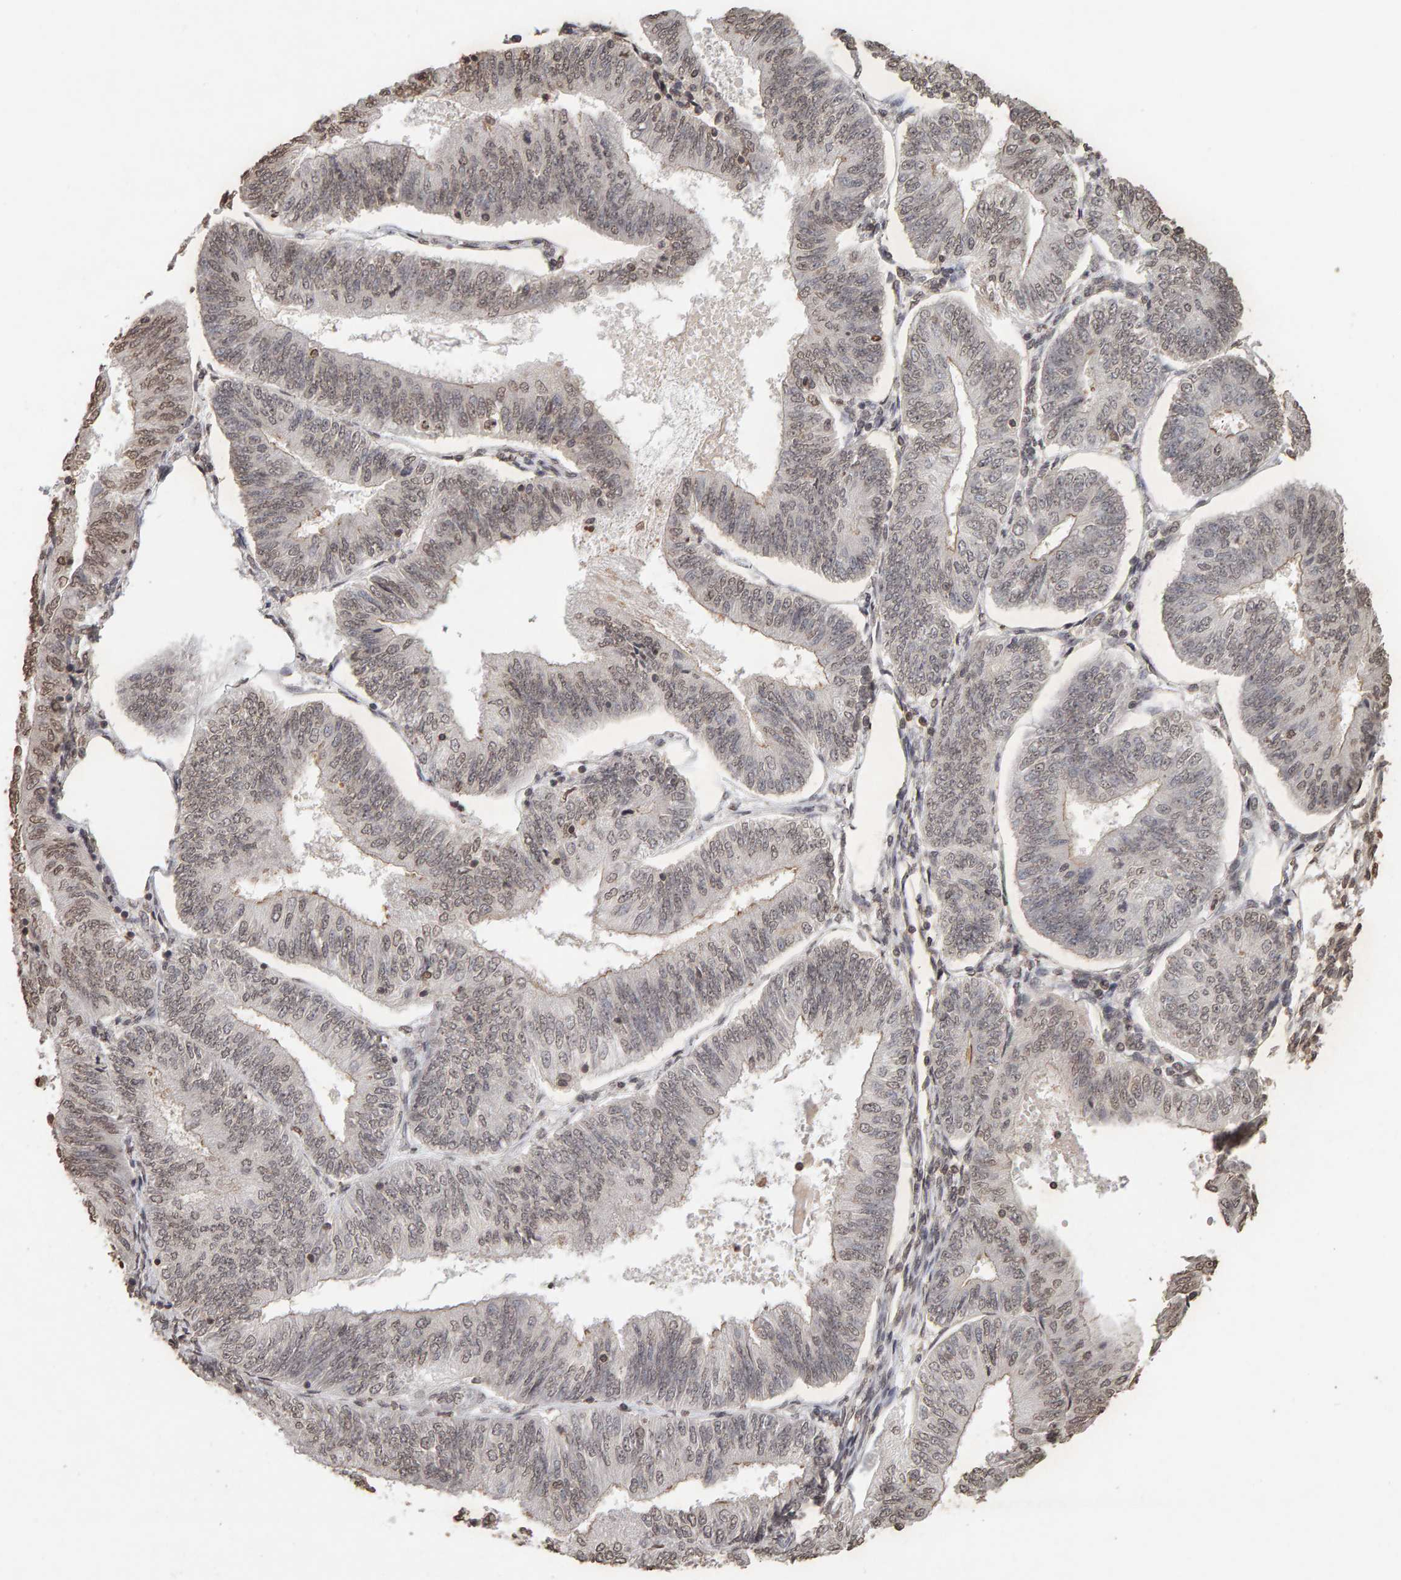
{"staining": {"intensity": "weak", "quantity": ">75%", "location": "nuclear"}, "tissue": "endometrial cancer", "cell_type": "Tumor cells", "image_type": "cancer", "snomed": [{"axis": "morphology", "description": "Adenocarcinoma, NOS"}, {"axis": "topography", "description": "Endometrium"}], "caption": "The photomicrograph shows staining of endometrial cancer, revealing weak nuclear protein expression (brown color) within tumor cells.", "gene": "DNAJB5", "patient": {"sex": "female", "age": 58}}